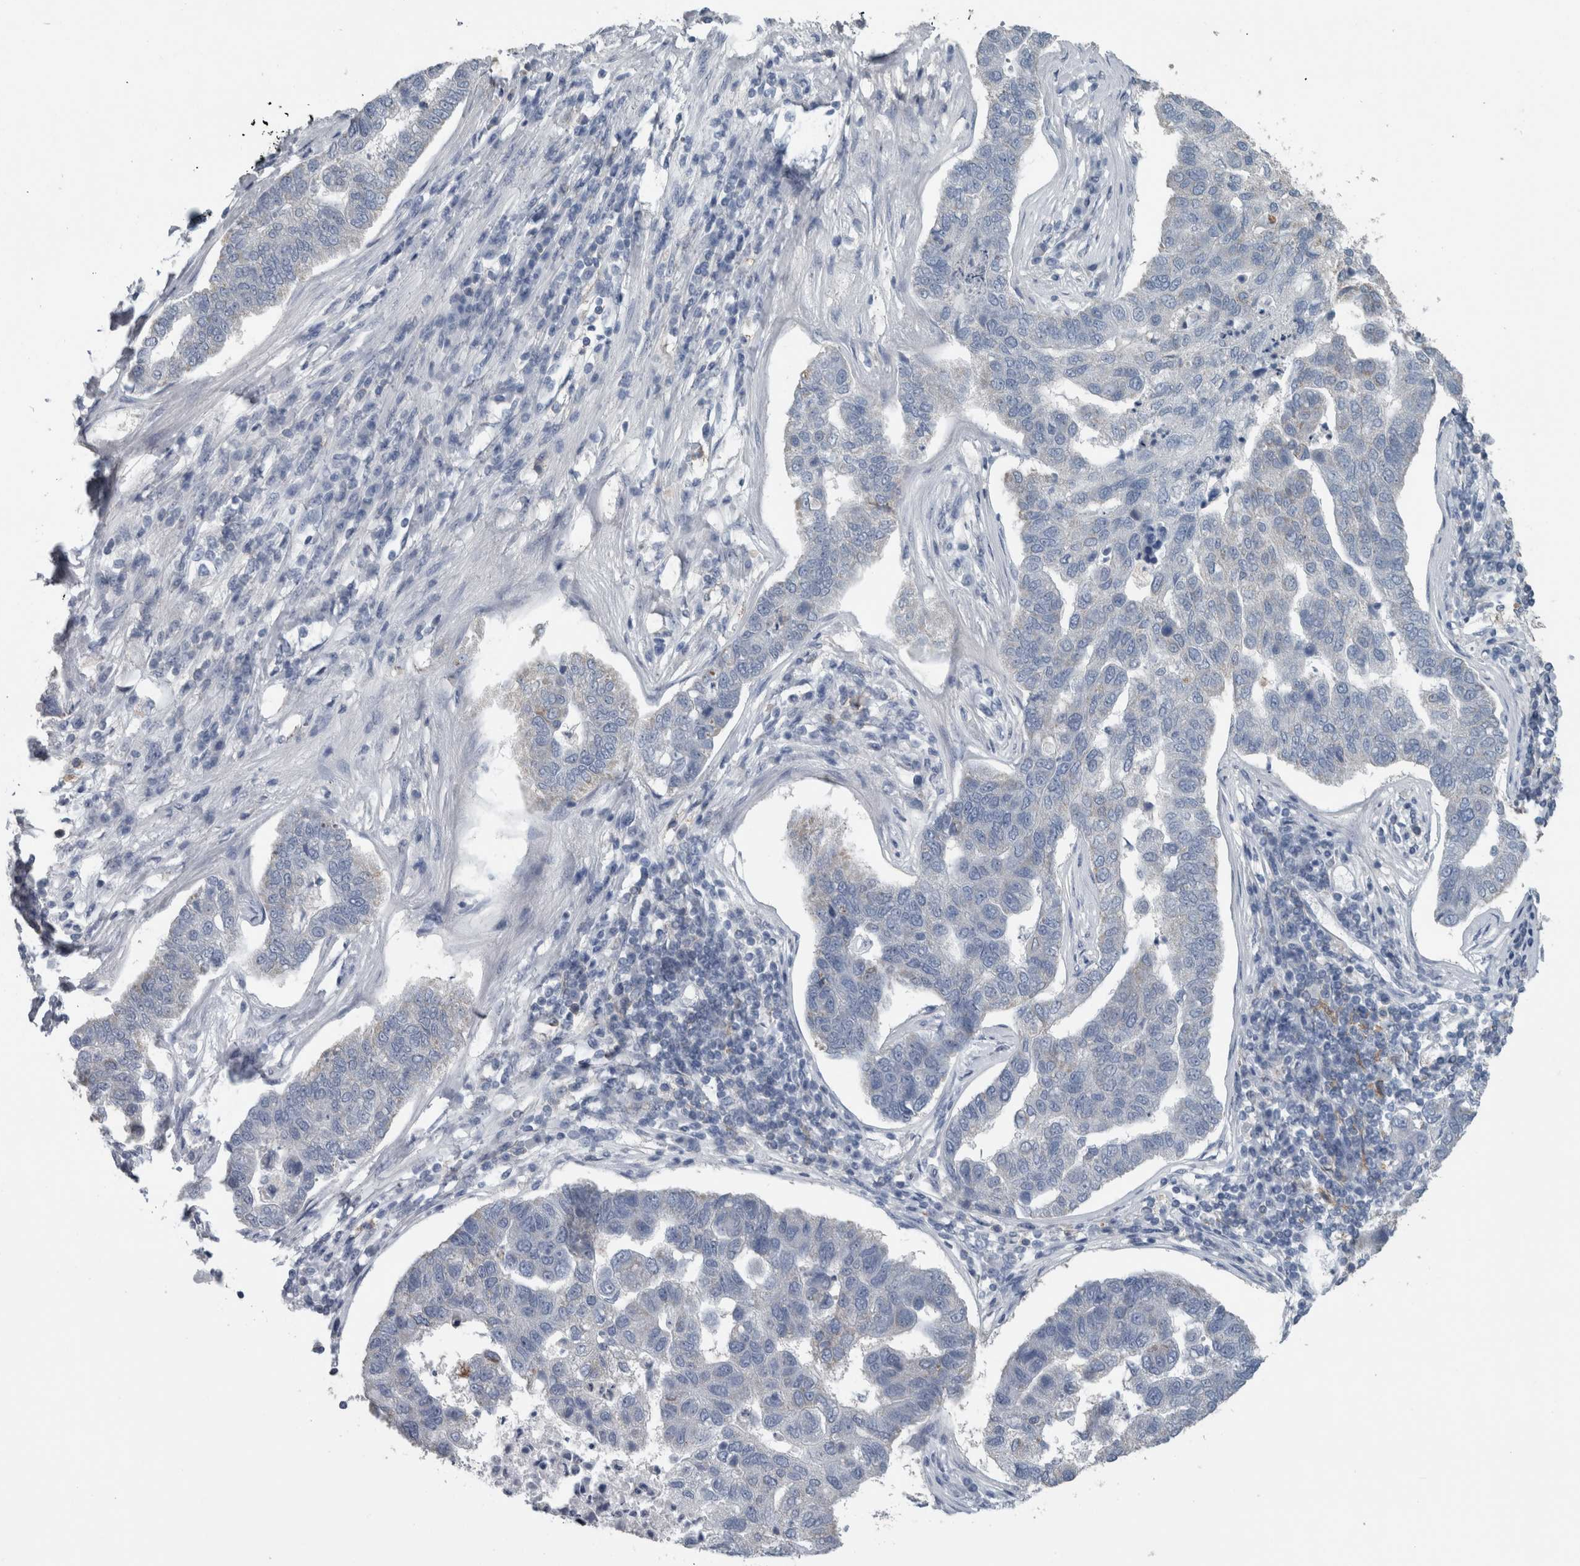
{"staining": {"intensity": "negative", "quantity": "none", "location": "none"}, "tissue": "pancreatic cancer", "cell_type": "Tumor cells", "image_type": "cancer", "snomed": [{"axis": "morphology", "description": "Adenocarcinoma, NOS"}, {"axis": "topography", "description": "Pancreas"}], "caption": "This is a image of immunohistochemistry staining of pancreatic cancer (adenocarcinoma), which shows no staining in tumor cells. The staining was performed using DAB (3,3'-diaminobenzidine) to visualize the protein expression in brown, while the nuclei were stained in blue with hematoxylin (Magnification: 20x).", "gene": "ACSF2", "patient": {"sex": "female", "age": 61}}